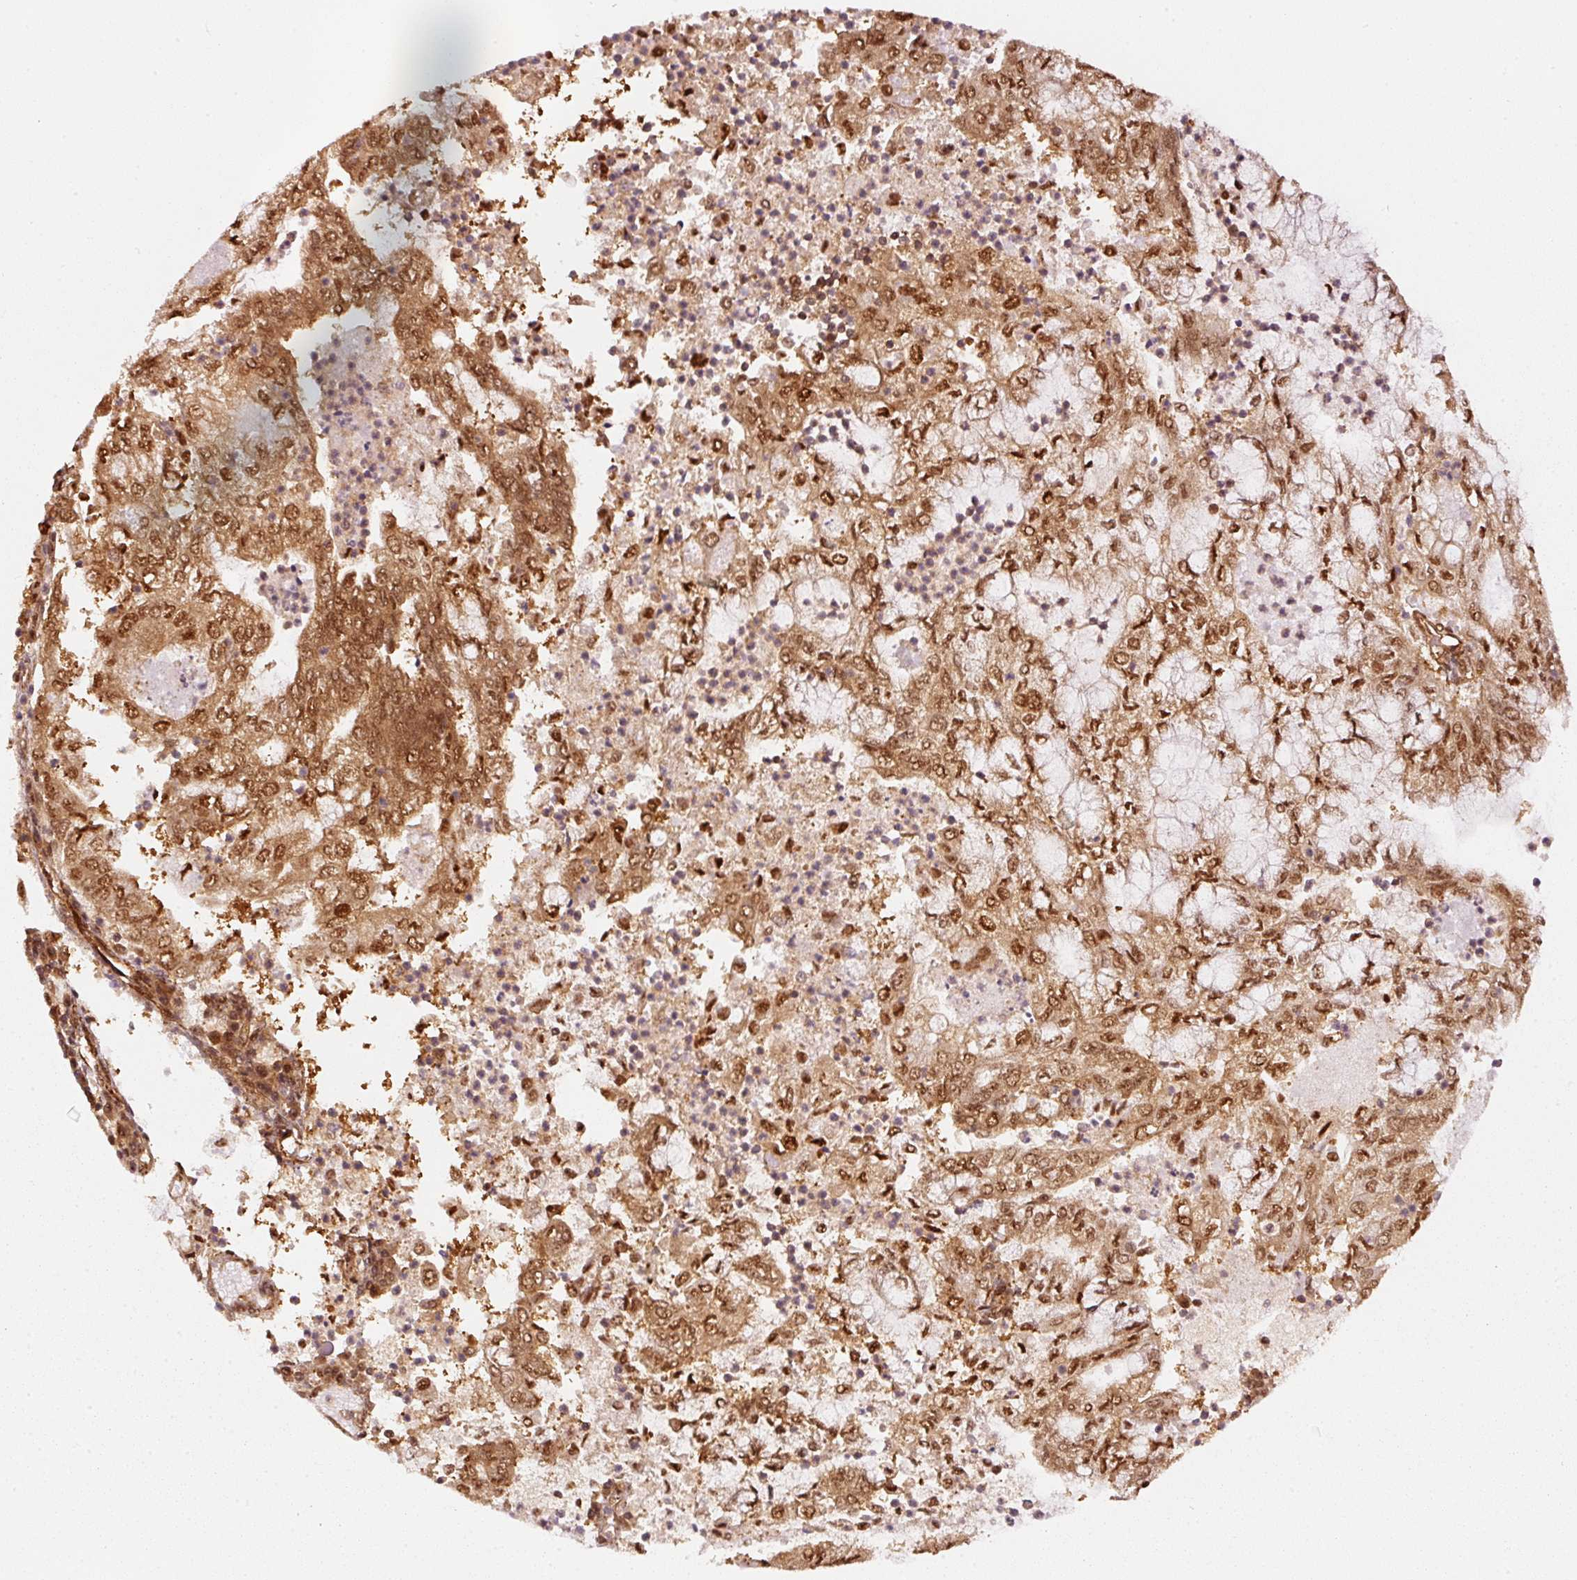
{"staining": {"intensity": "moderate", "quantity": ">75%", "location": "cytoplasmic/membranous,nuclear"}, "tissue": "endometrial cancer", "cell_type": "Tumor cells", "image_type": "cancer", "snomed": [{"axis": "morphology", "description": "Adenocarcinoma, NOS"}, {"axis": "topography", "description": "Endometrium"}], "caption": "Tumor cells exhibit moderate cytoplasmic/membranous and nuclear positivity in about >75% of cells in adenocarcinoma (endometrial).", "gene": "PSMD1", "patient": {"sex": "female", "age": 75}}